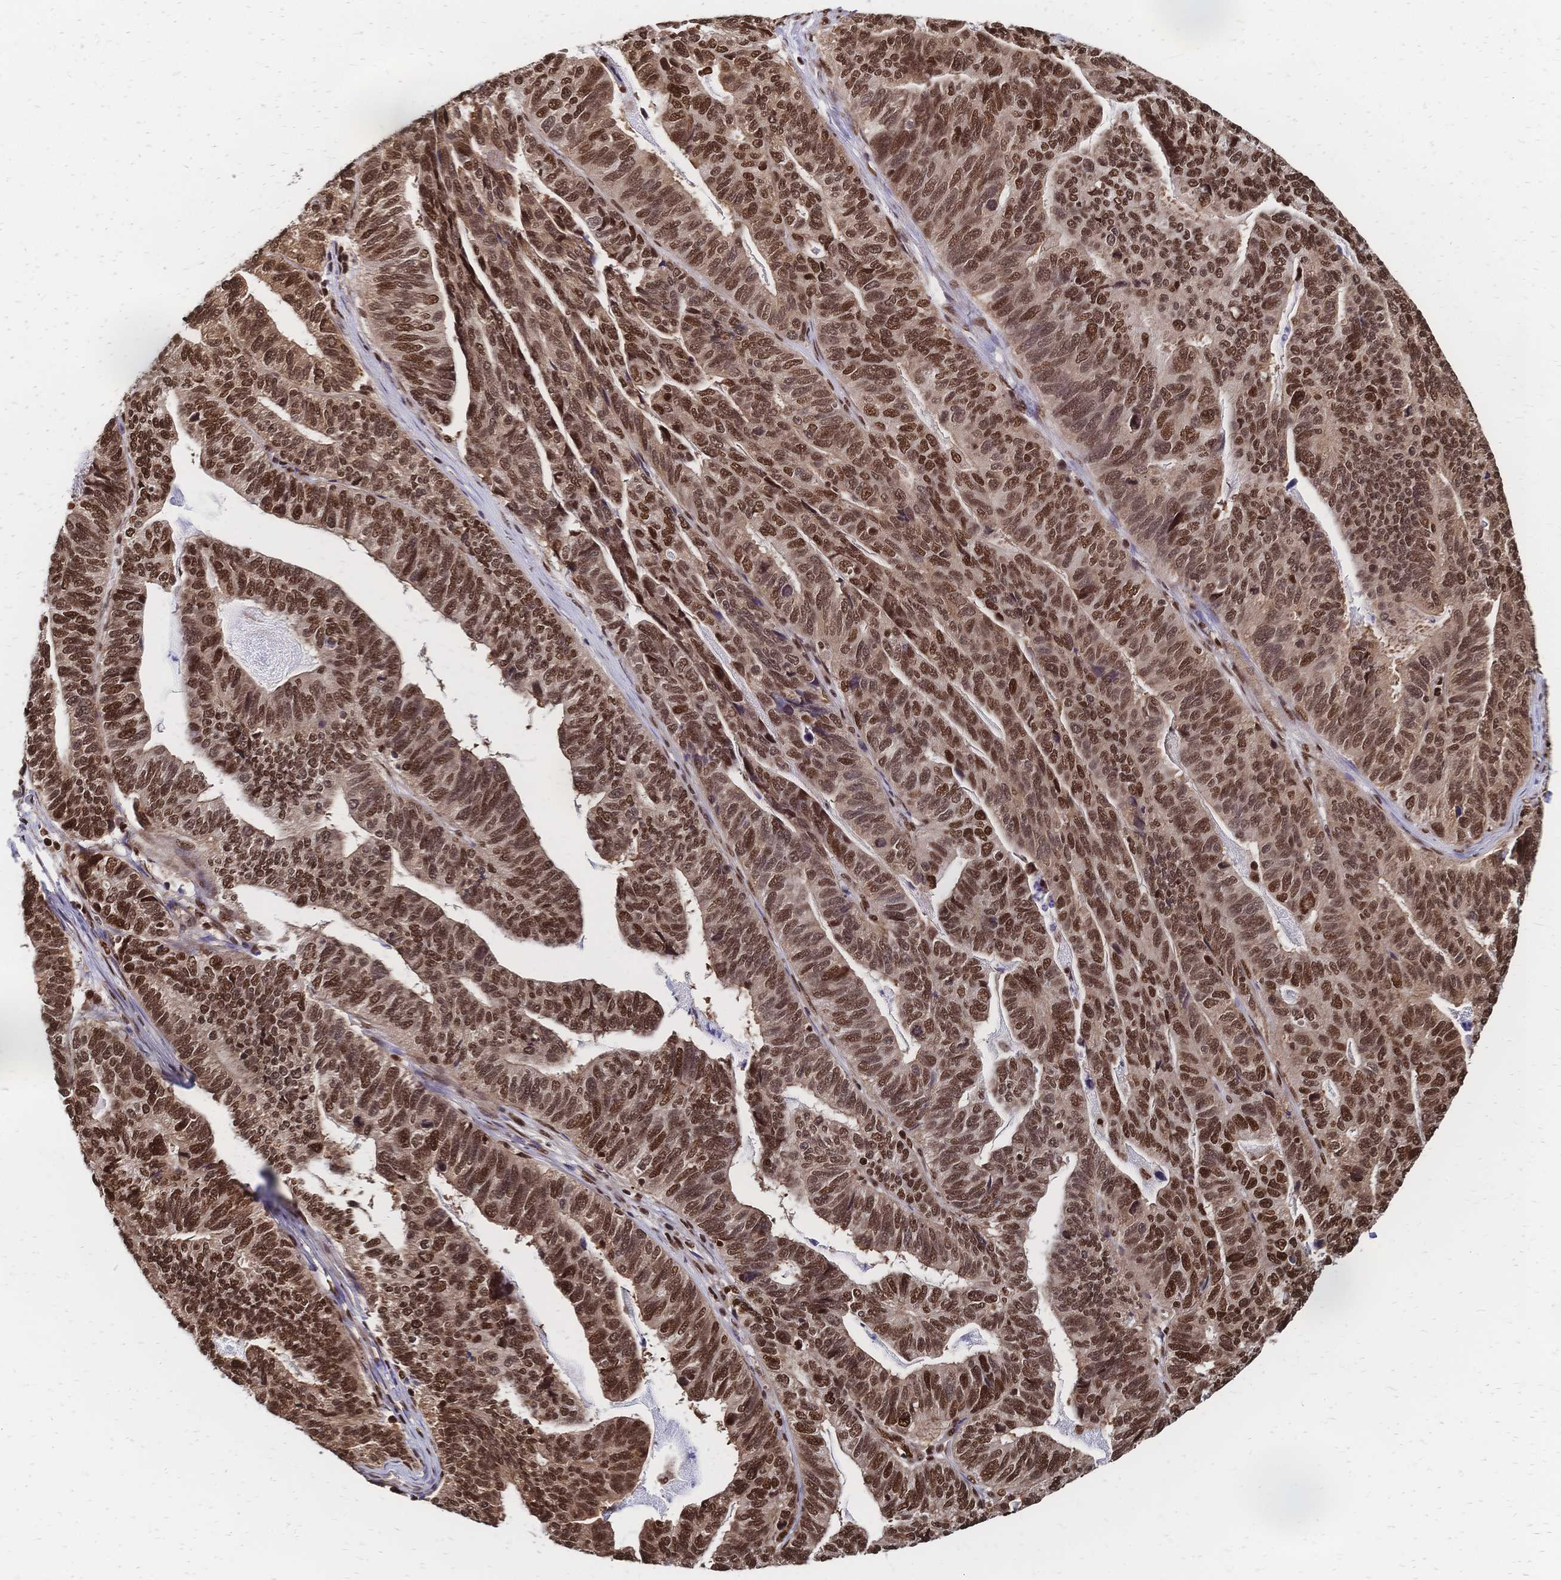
{"staining": {"intensity": "moderate", "quantity": ">75%", "location": "nuclear"}, "tissue": "stomach cancer", "cell_type": "Tumor cells", "image_type": "cancer", "snomed": [{"axis": "morphology", "description": "Adenocarcinoma, NOS"}, {"axis": "topography", "description": "Stomach, upper"}], "caption": "Adenocarcinoma (stomach) was stained to show a protein in brown. There is medium levels of moderate nuclear positivity in approximately >75% of tumor cells.", "gene": "HDGF", "patient": {"sex": "female", "age": 67}}